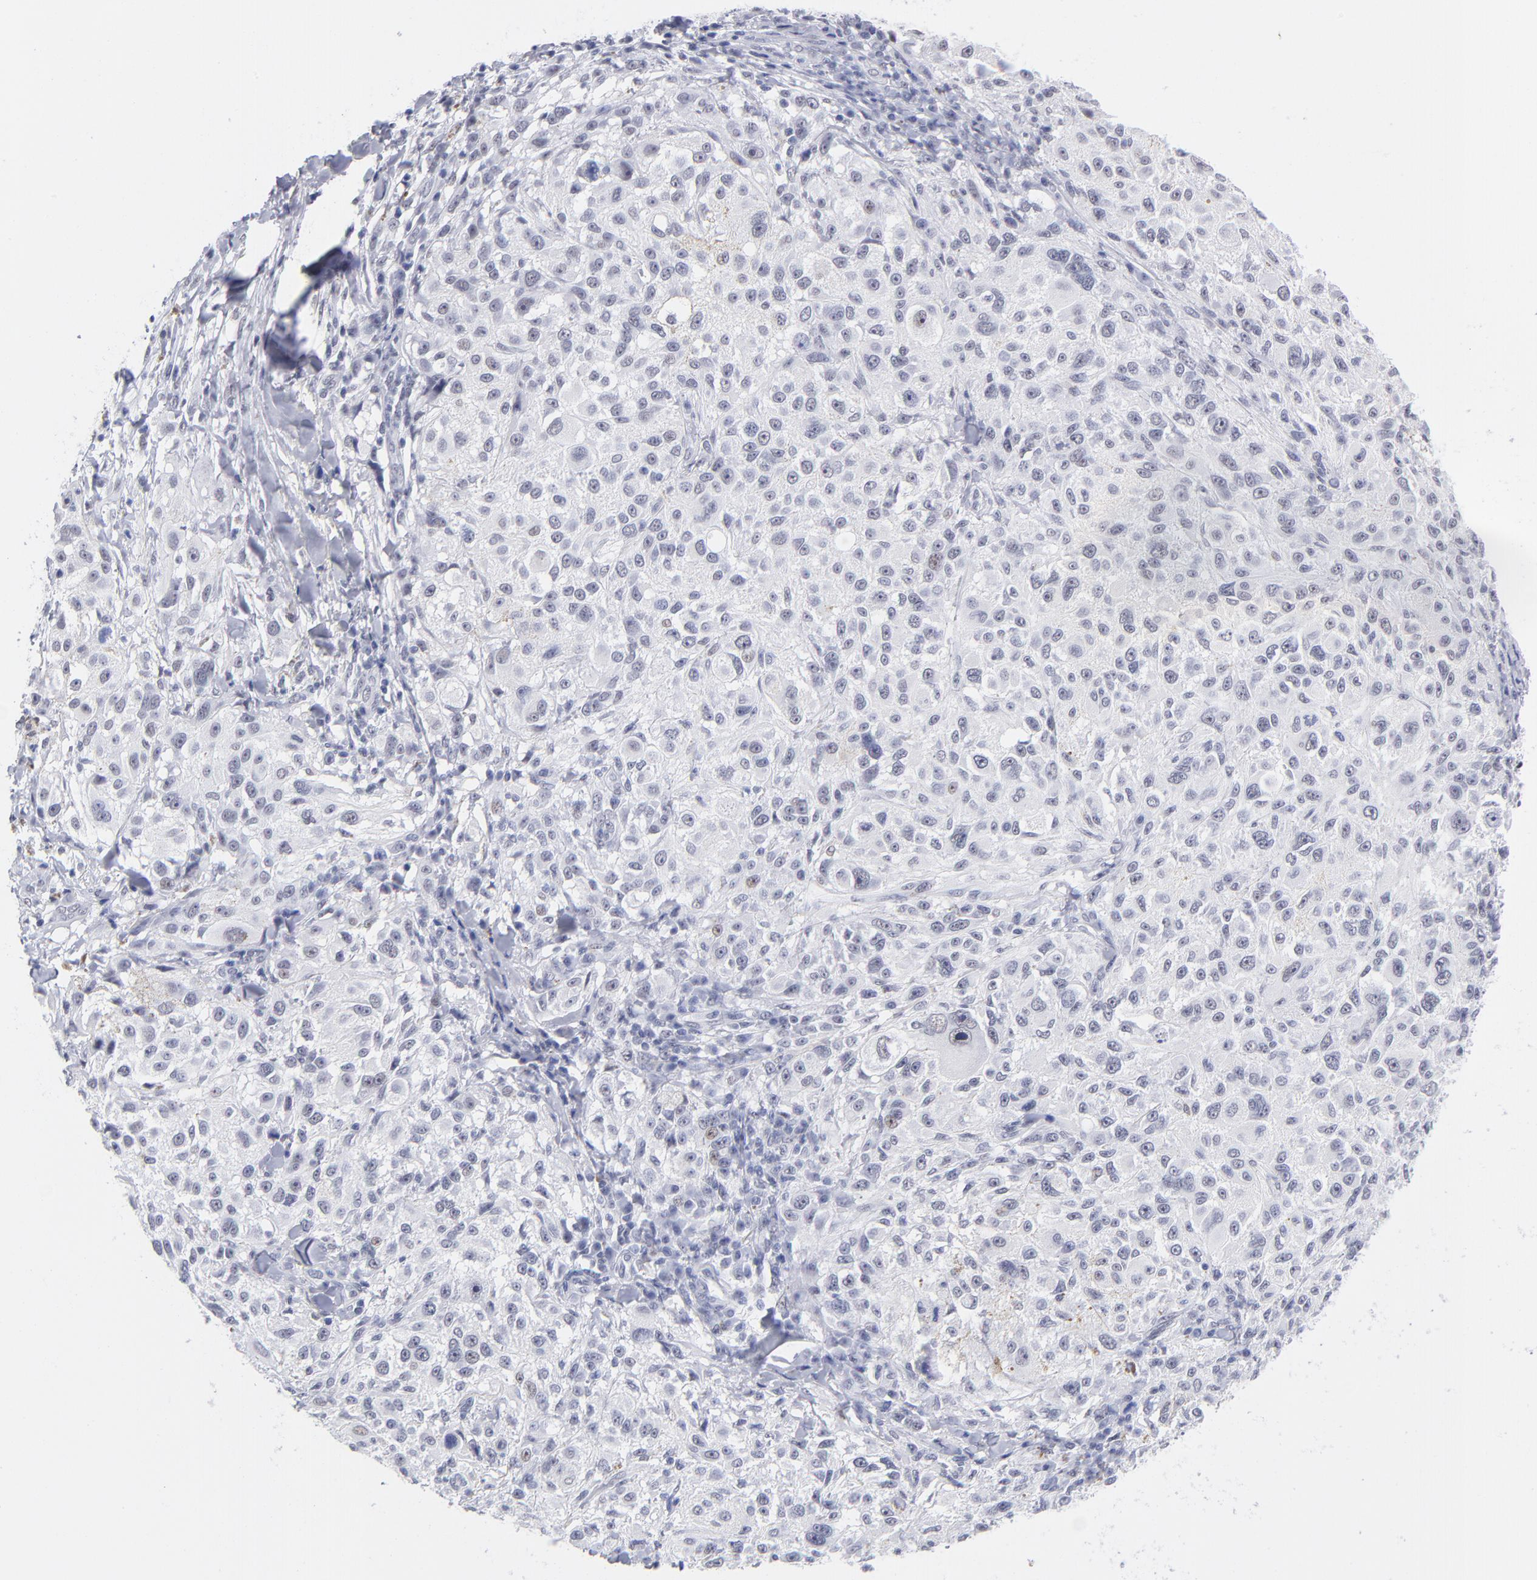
{"staining": {"intensity": "weak", "quantity": "<25%", "location": "nuclear"}, "tissue": "melanoma", "cell_type": "Tumor cells", "image_type": "cancer", "snomed": [{"axis": "morphology", "description": "Necrosis, NOS"}, {"axis": "morphology", "description": "Malignant melanoma, NOS"}, {"axis": "topography", "description": "Skin"}], "caption": "The histopathology image demonstrates no staining of tumor cells in malignant melanoma.", "gene": "SNRPB", "patient": {"sex": "female", "age": 87}}